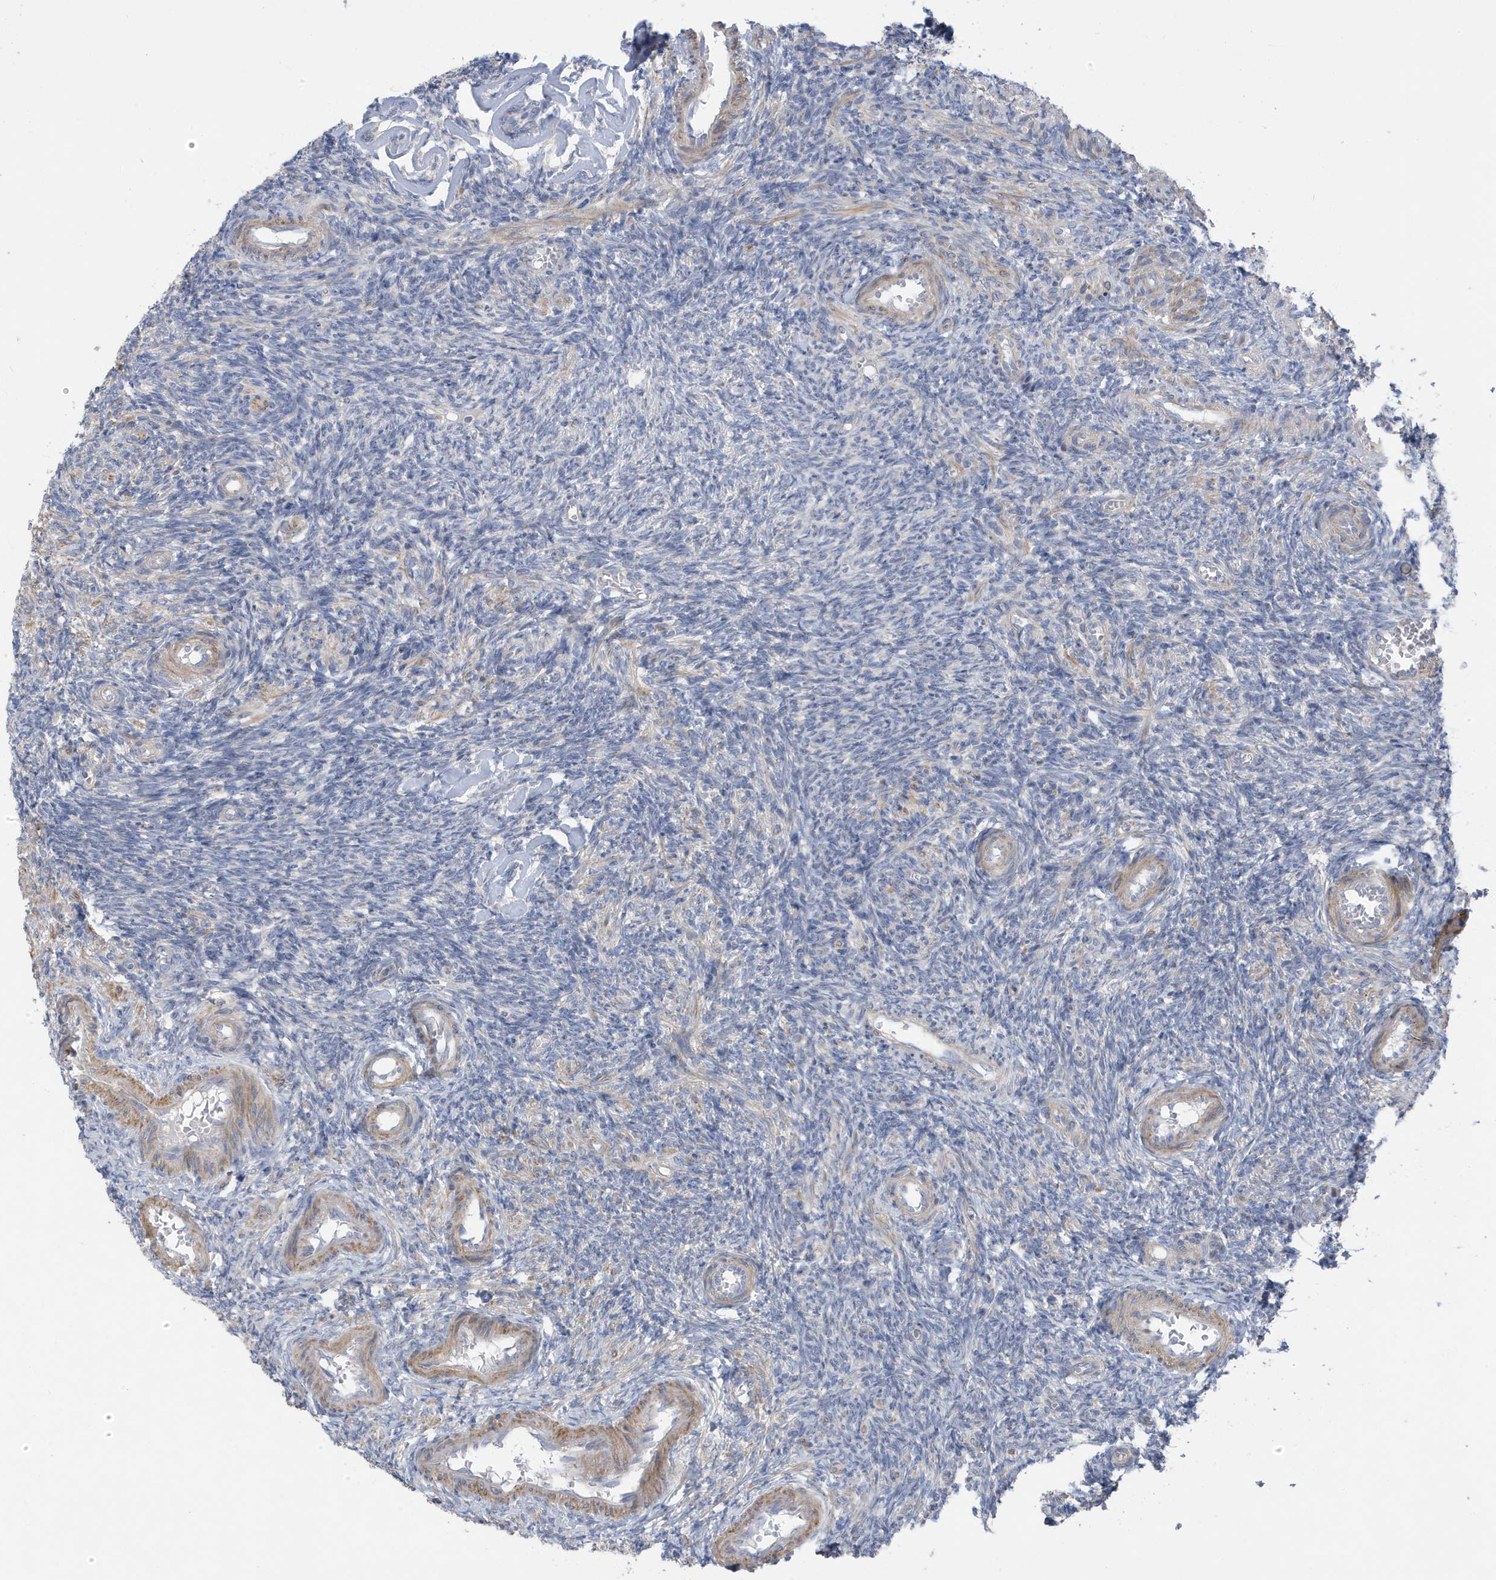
{"staining": {"intensity": "negative", "quantity": "none", "location": "none"}, "tissue": "ovary", "cell_type": "Ovarian stroma cells", "image_type": "normal", "snomed": [{"axis": "morphology", "description": "Normal tissue, NOS"}, {"axis": "topography", "description": "Ovary"}], "caption": "Micrograph shows no protein staining in ovarian stroma cells of normal ovary. (DAB (3,3'-diaminobenzidine) immunohistochemistry (IHC), high magnification).", "gene": "ATP13A5", "patient": {"sex": "female", "age": 27}}